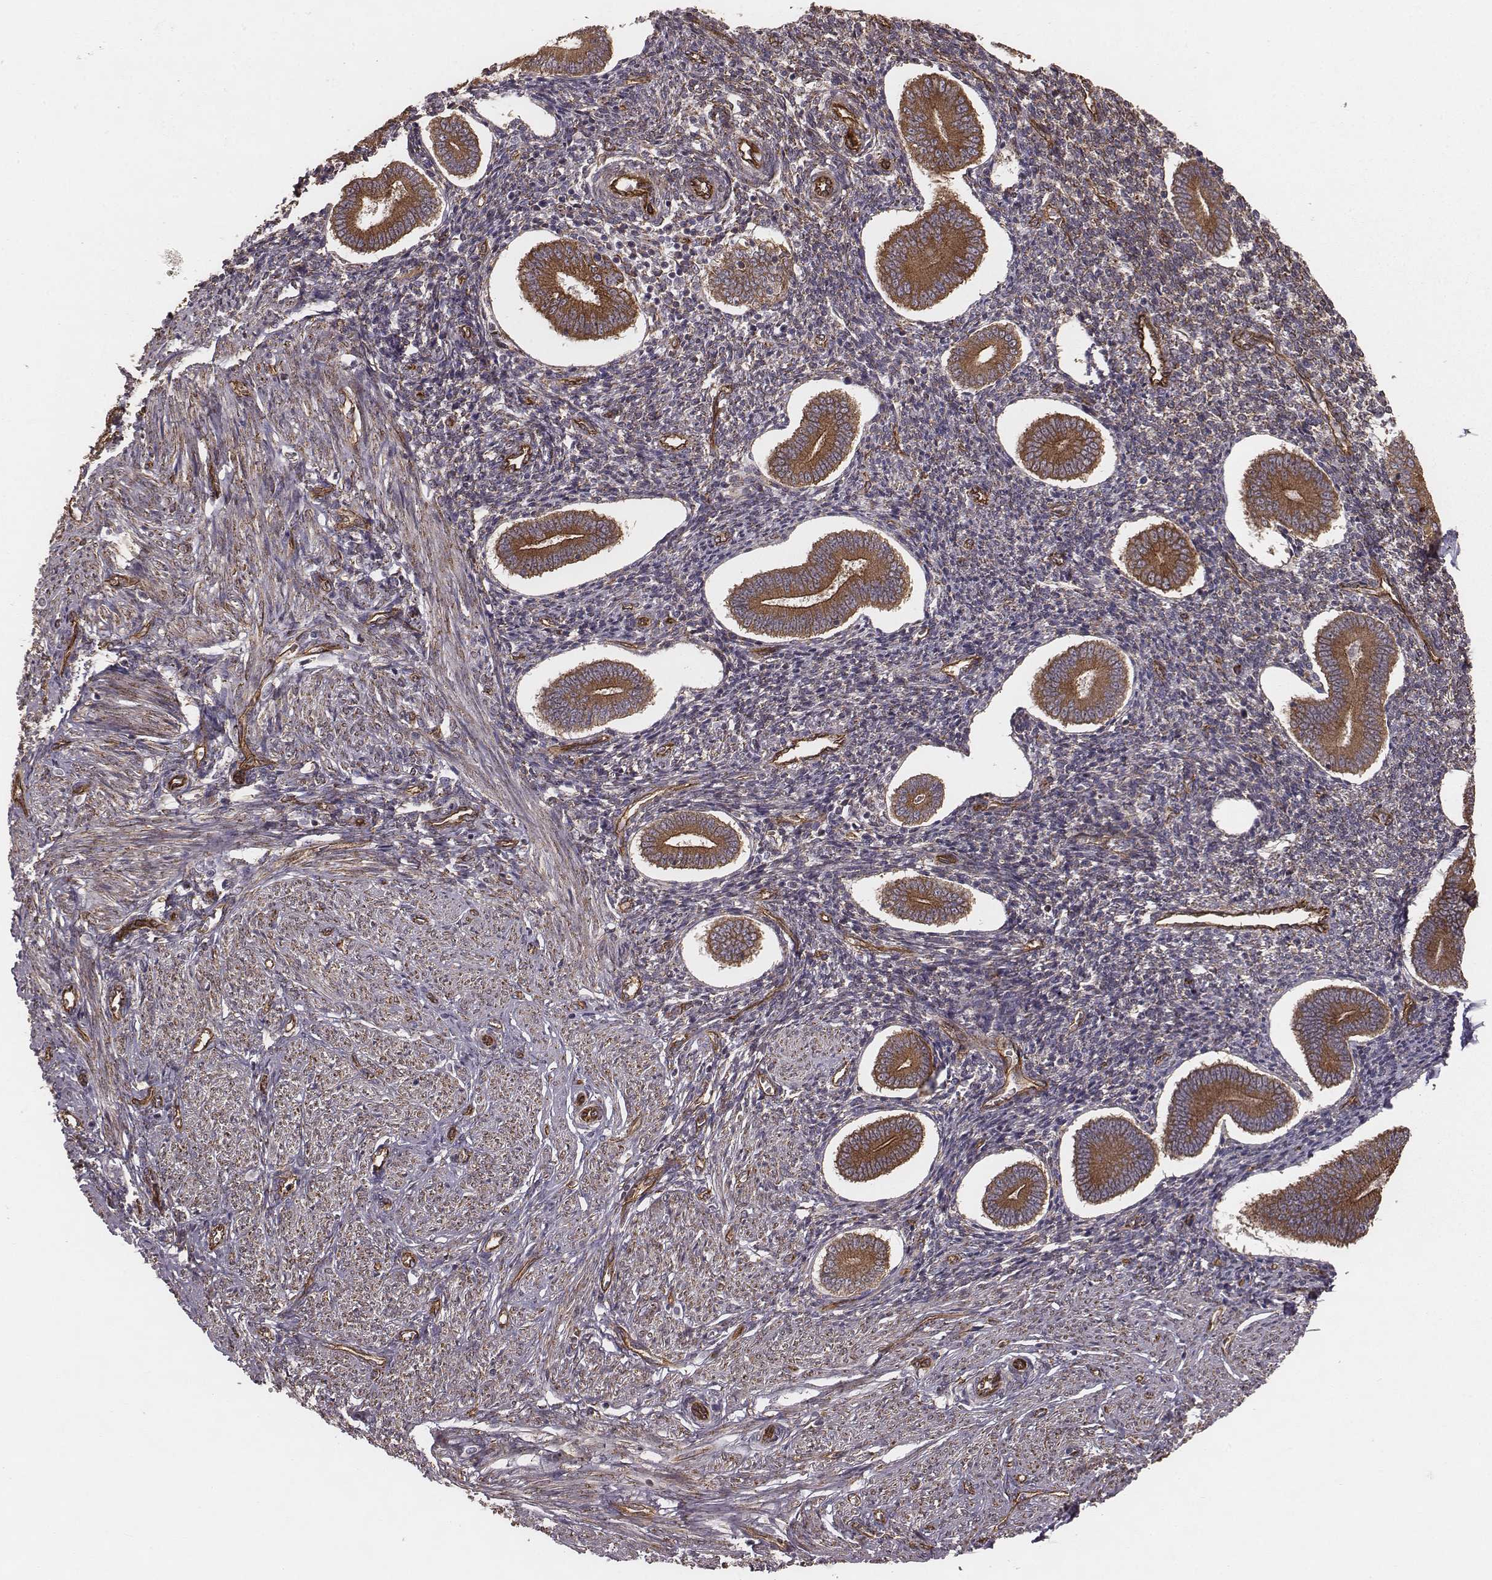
{"staining": {"intensity": "weak", "quantity": "<25%", "location": "cytoplasmic/membranous"}, "tissue": "endometrium", "cell_type": "Cells in endometrial stroma", "image_type": "normal", "snomed": [{"axis": "morphology", "description": "Normal tissue, NOS"}, {"axis": "topography", "description": "Endometrium"}], "caption": "Human endometrium stained for a protein using immunohistochemistry (IHC) shows no expression in cells in endometrial stroma.", "gene": "PALMD", "patient": {"sex": "female", "age": 40}}